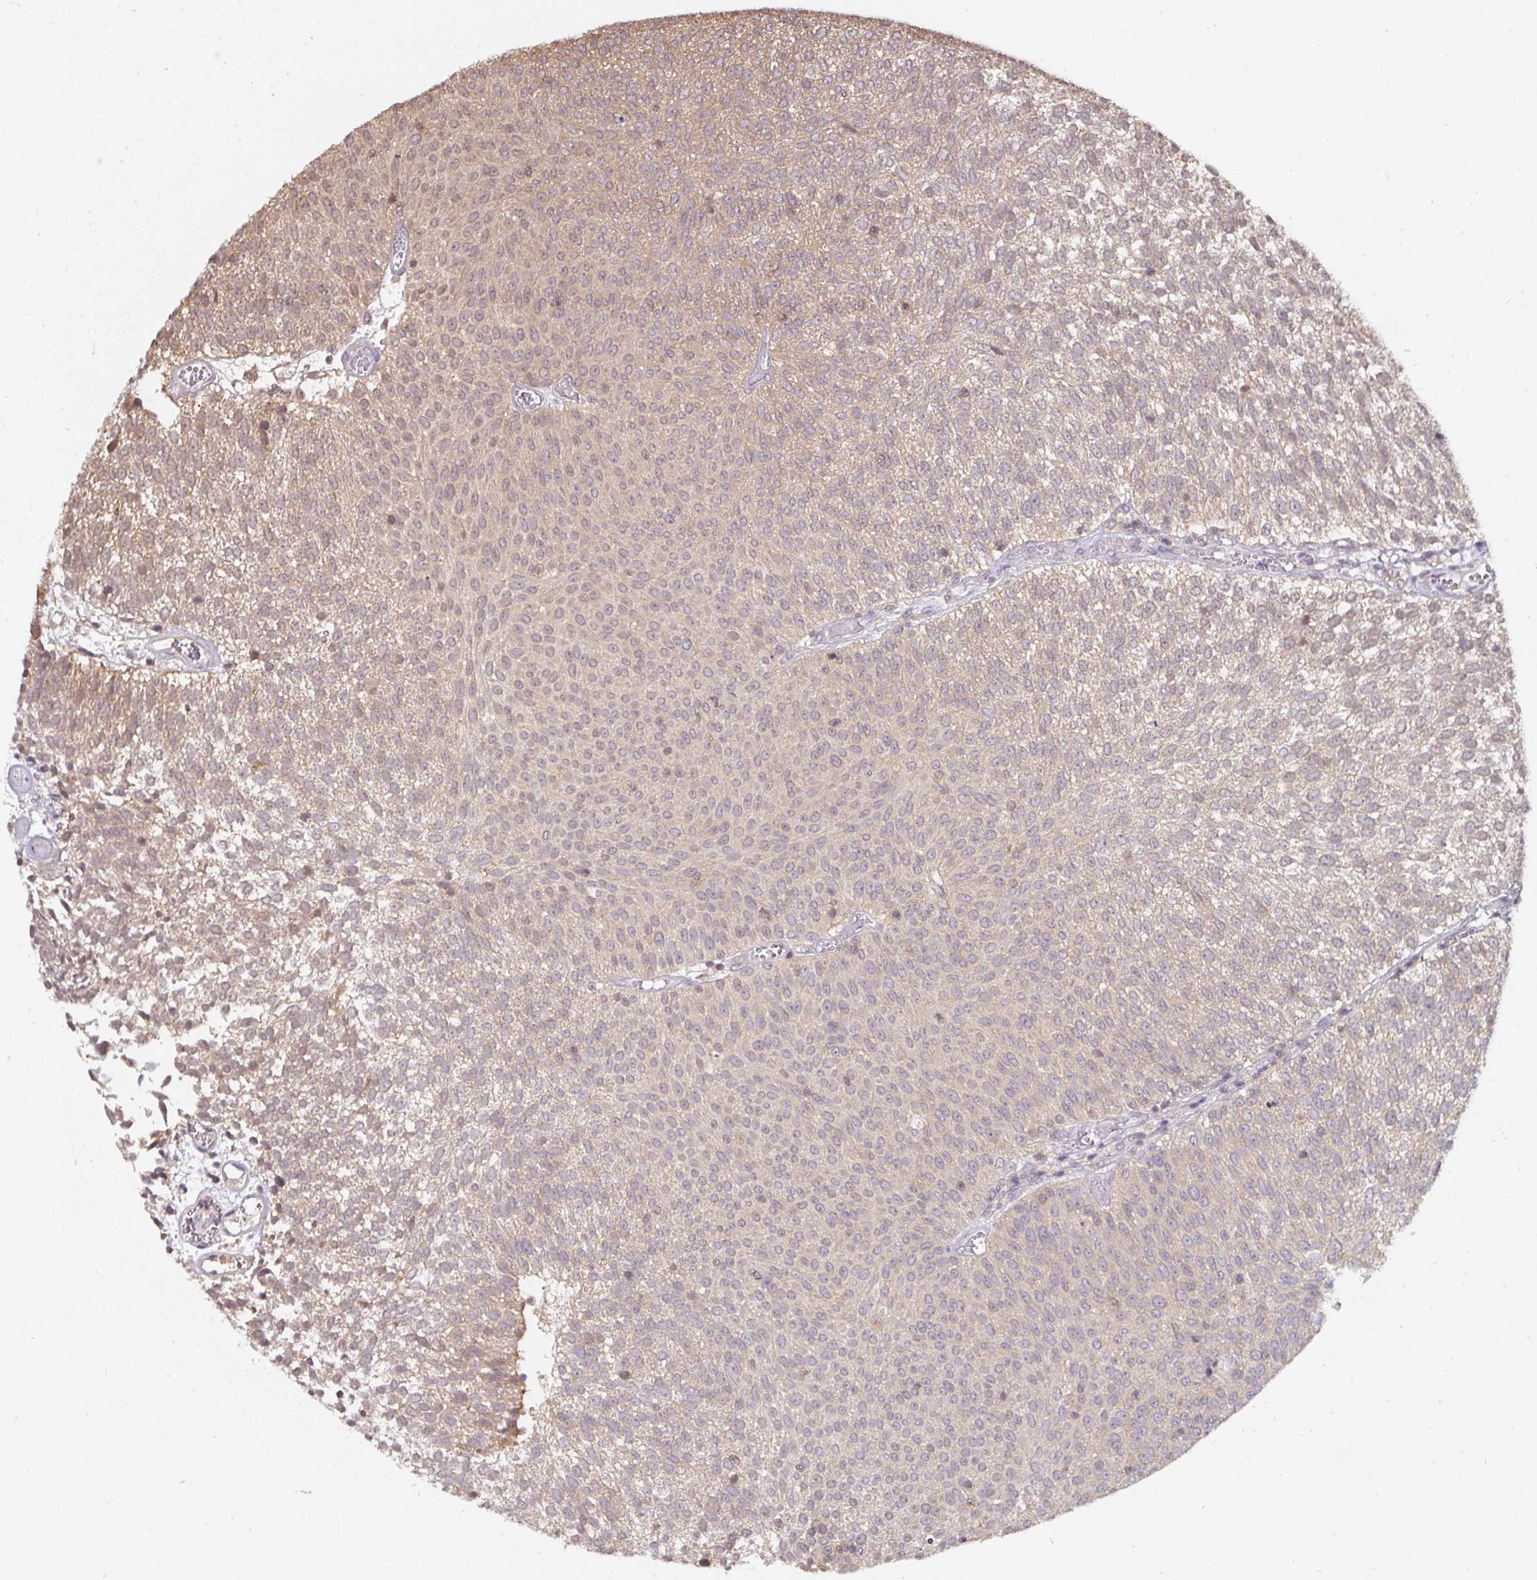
{"staining": {"intensity": "weak", "quantity": "25%-75%", "location": "cytoplasmic/membranous"}, "tissue": "urothelial cancer", "cell_type": "Tumor cells", "image_type": "cancer", "snomed": [{"axis": "morphology", "description": "Urothelial carcinoma, Low grade"}, {"axis": "topography", "description": "Urinary bladder"}], "caption": "Weak cytoplasmic/membranous positivity for a protein is present in about 25%-75% of tumor cells of urothelial cancer using immunohistochemistry.", "gene": "ST13", "patient": {"sex": "female", "age": 79}}